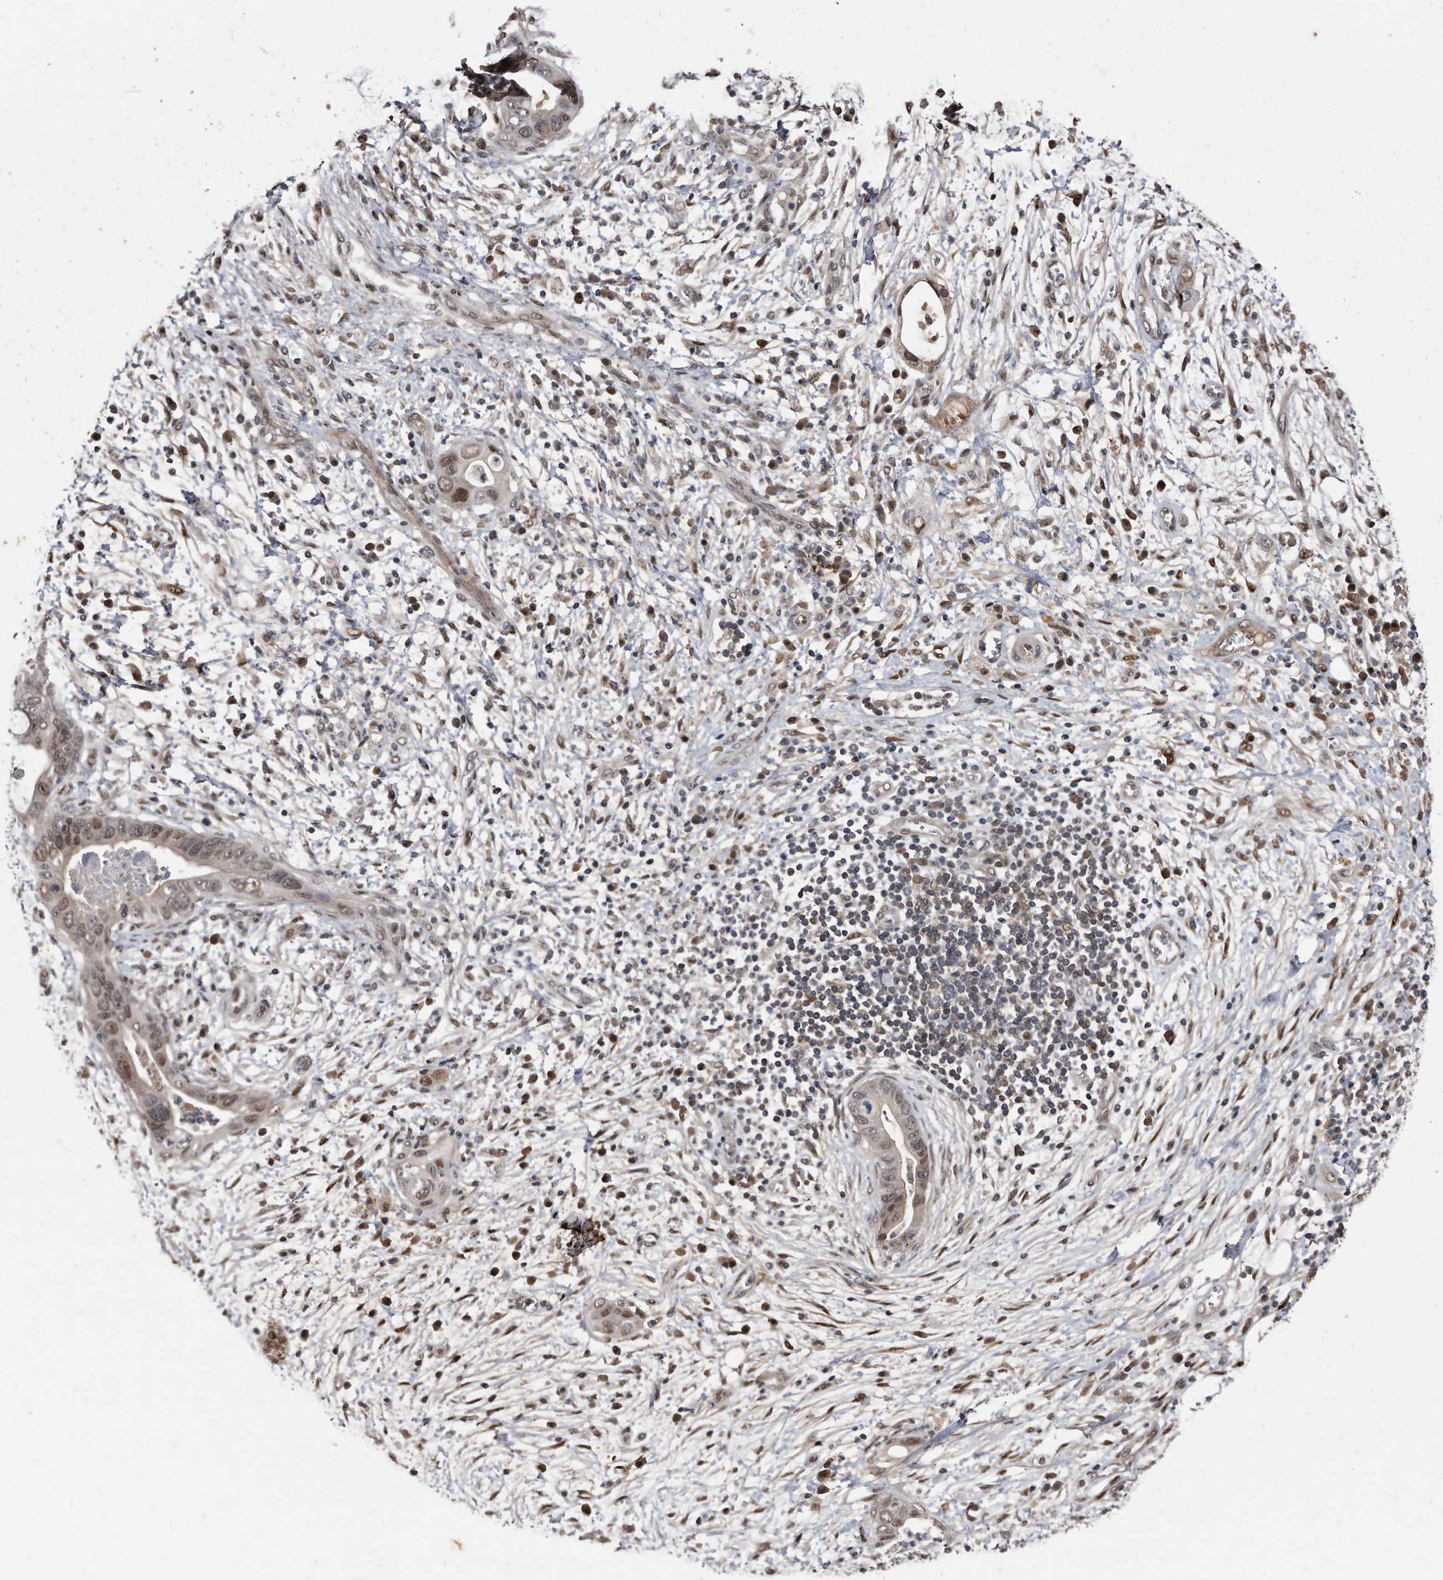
{"staining": {"intensity": "moderate", "quantity": "<25%", "location": "nuclear"}, "tissue": "pancreatic cancer", "cell_type": "Tumor cells", "image_type": "cancer", "snomed": [{"axis": "morphology", "description": "Adenocarcinoma, NOS"}, {"axis": "topography", "description": "Pancreas"}], "caption": "Pancreatic cancer stained for a protein (brown) reveals moderate nuclear positive positivity in about <25% of tumor cells.", "gene": "RAD23B", "patient": {"sex": "male", "age": 75}}